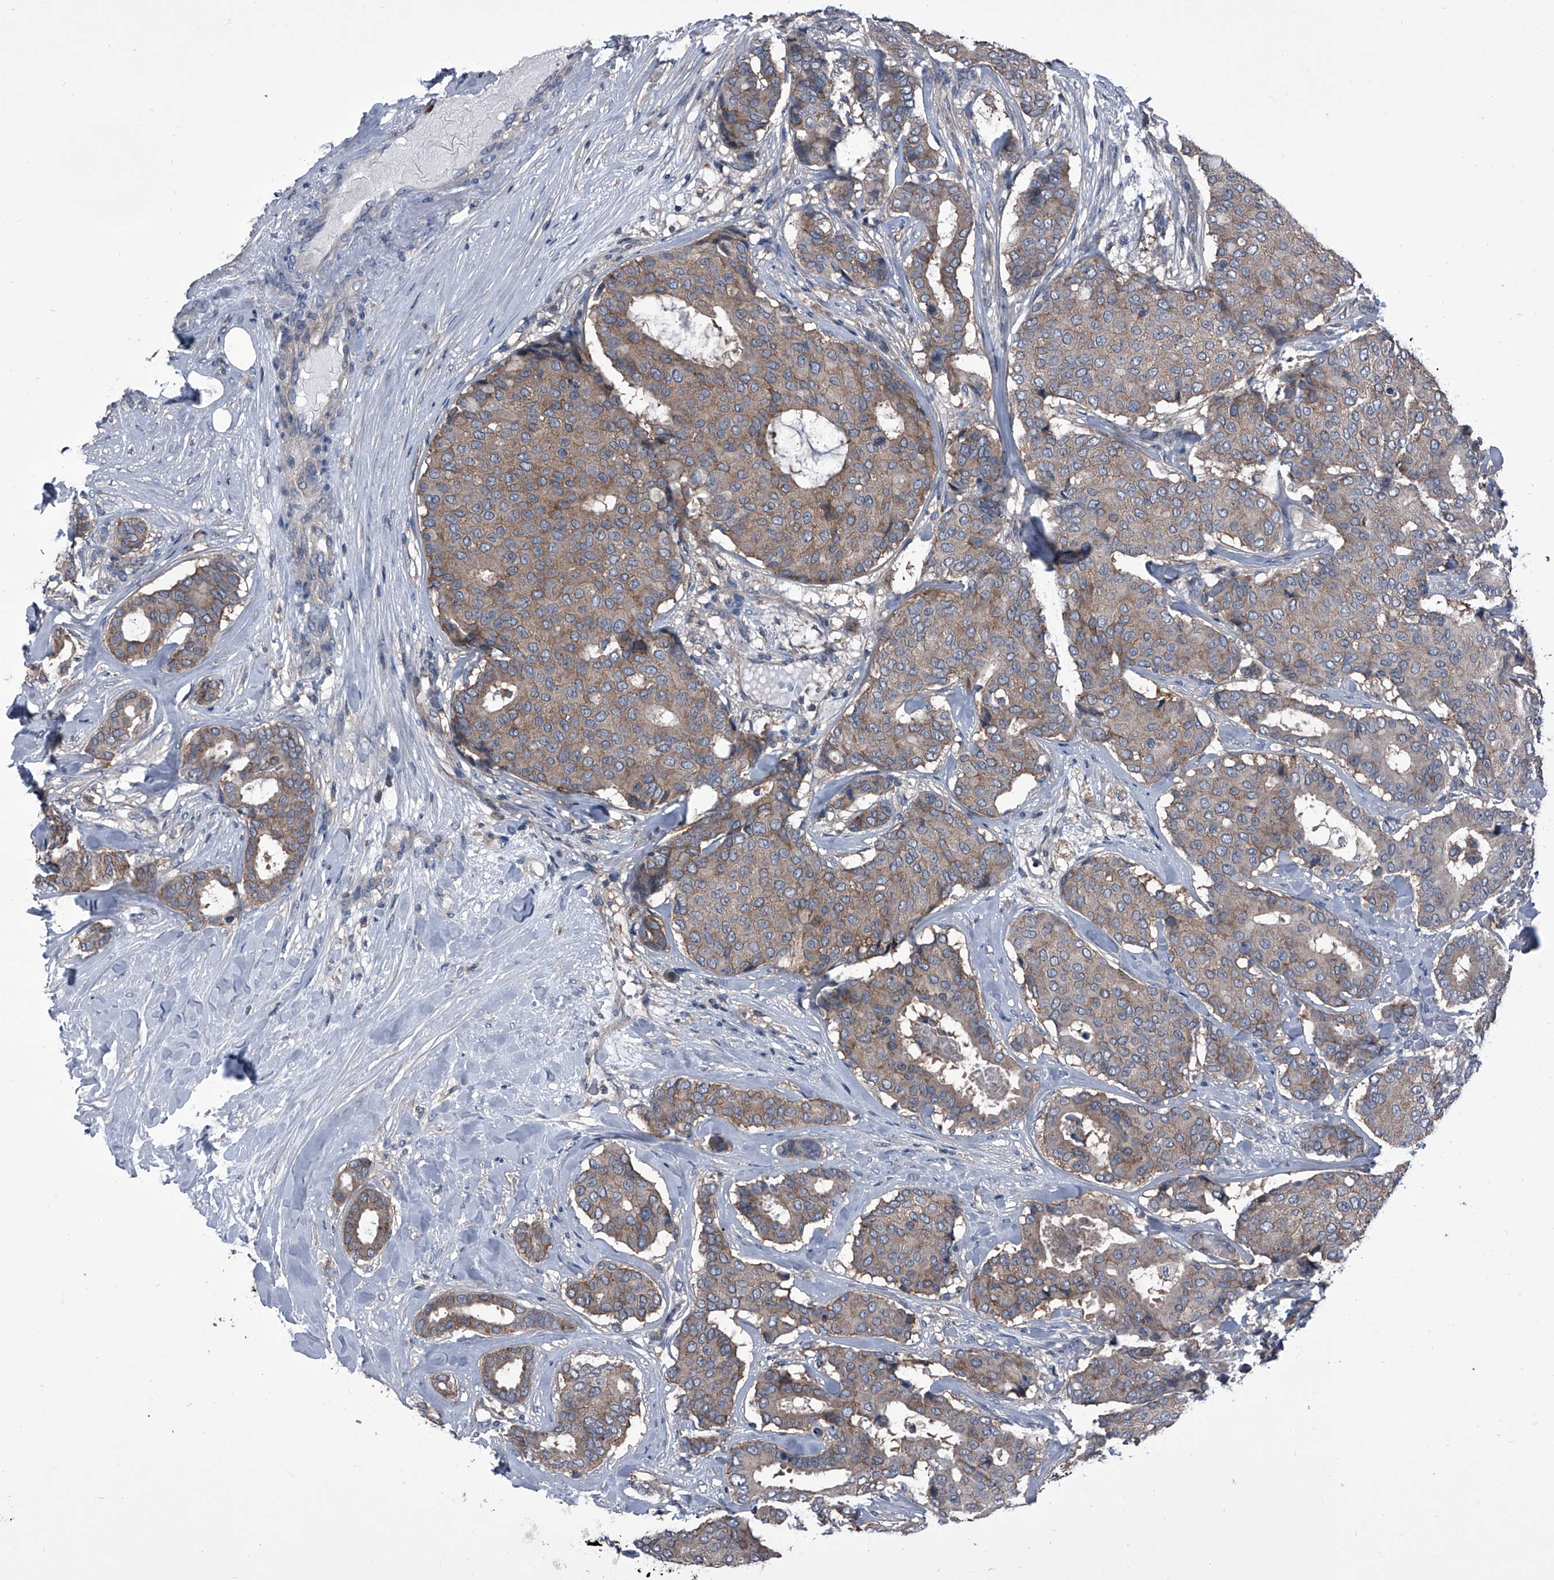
{"staining": {"intensity": "weak", "quantity": ">75%", "location": "cytoplasmic/membranous"}, "tissue": "breast cancer", "cell_type": "Tumor cells", "image_type": "cancer", "snomed": [{"axis": "morphology", "description": "Duct carcinoma"}, {"axis": "topography", "description": "Breast"}], "caption": "Approximately >75% of tumor cells in breast cancer show weak cytoplasmic/membranous protein staining as visualized by brown immunohistochemical staining.", "gene": "PIP5K1A", "patient": {"sex": "female", "age": 75}}